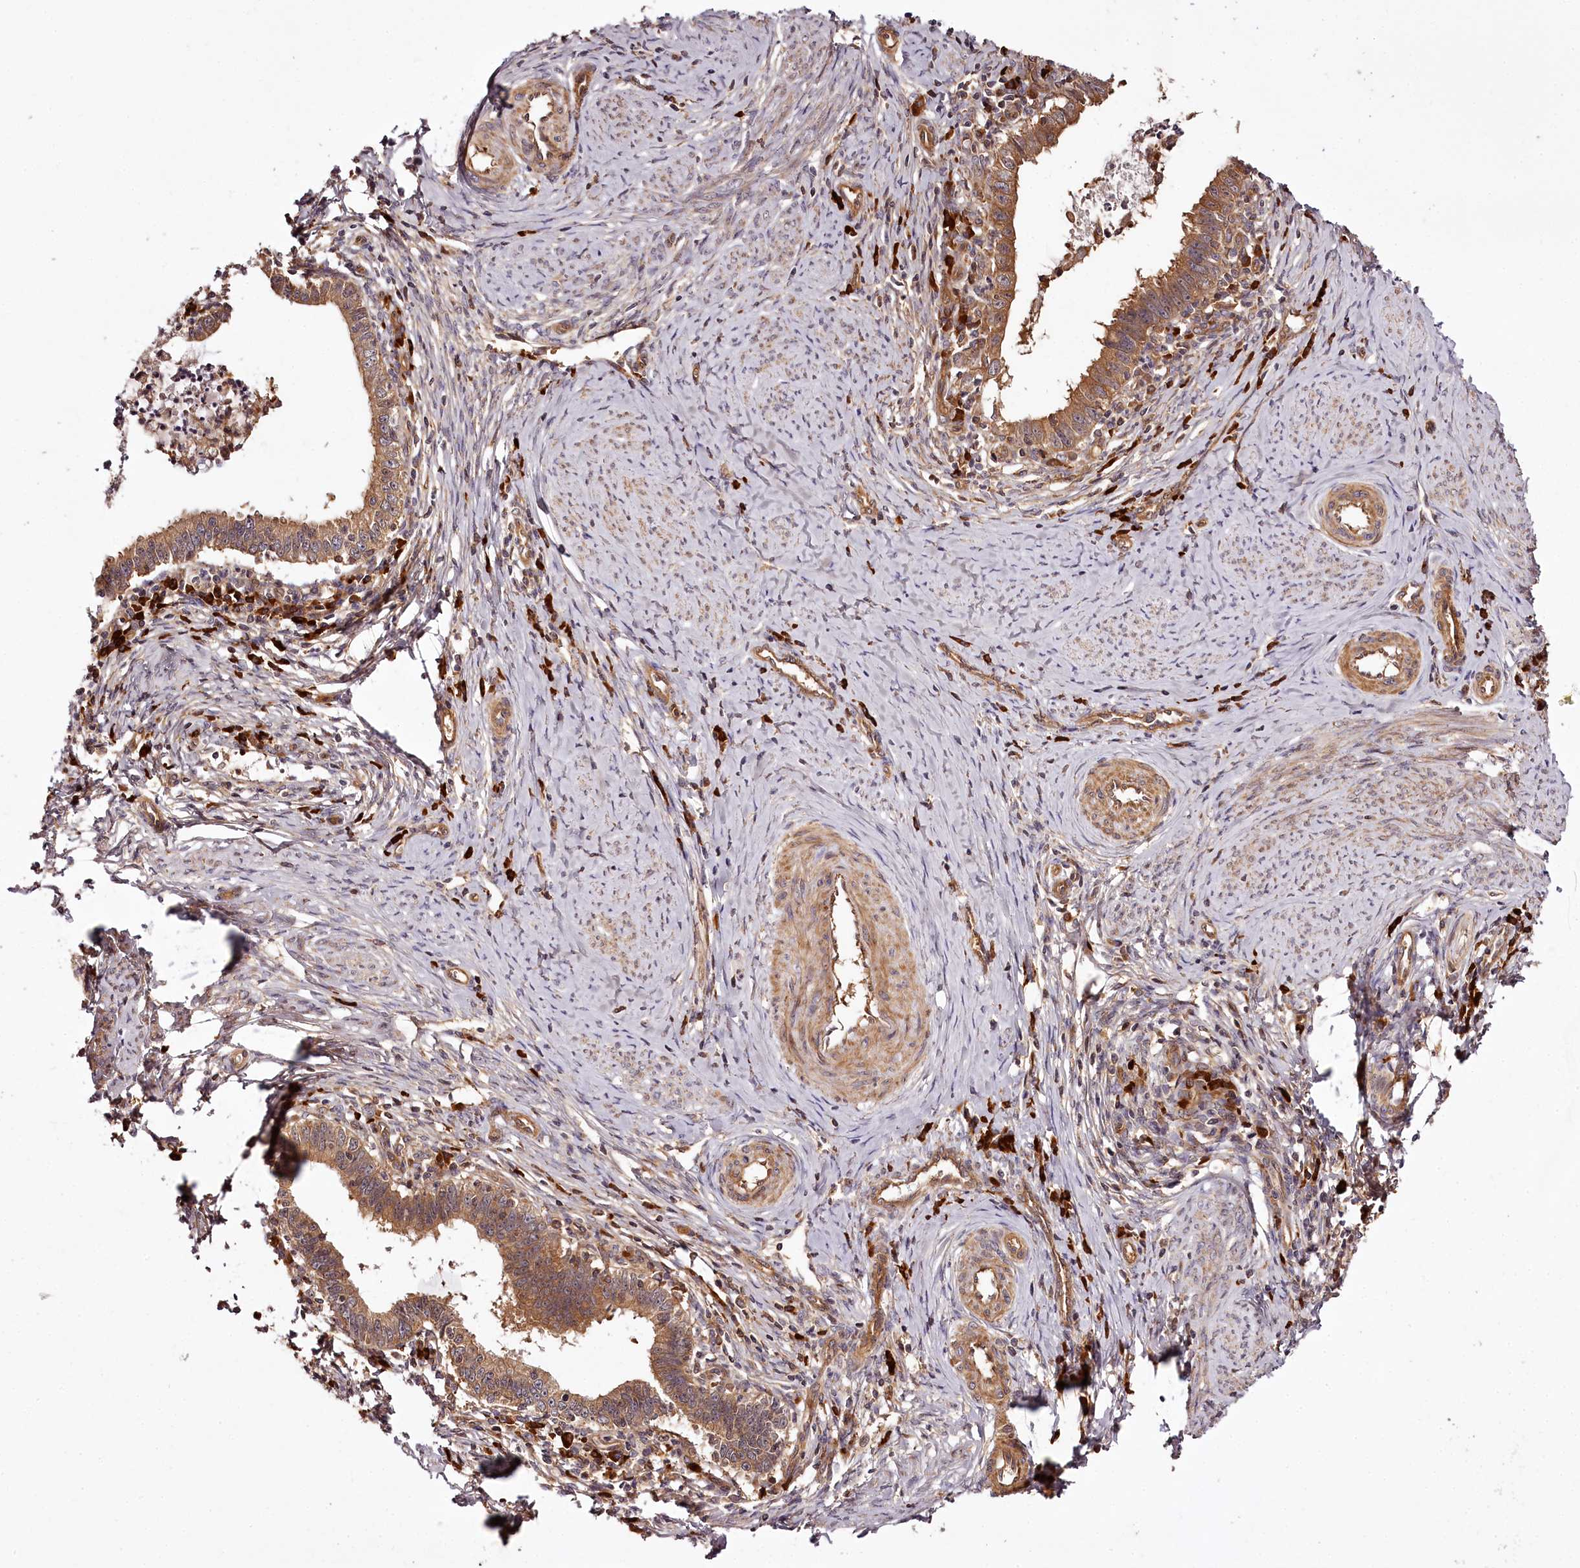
{"staining": {"intensity": "moderate", "quantity": ">75%", "location": "cytoplasmic/membranous"}, "tissue": "cervical cancer", "cell_type": "Tumor cells", "image_type": "cancer", "snomed": [{"axis": "morphology", "description": "Adenocarcinoma, NOS"}, {"axis": "topography", "description": "Cervix"}], "caption": "Brown immunohistochemical staining in cervical cancer (adenocarcinoma) reveals moderate cytoplasmic/membranous positivity in approximately >75% of tumor cells. (DAB IHC with brightfield microscopy, high magnification).", "gene": "TARS1", "patient": {"sex": "female", "age": 36}}